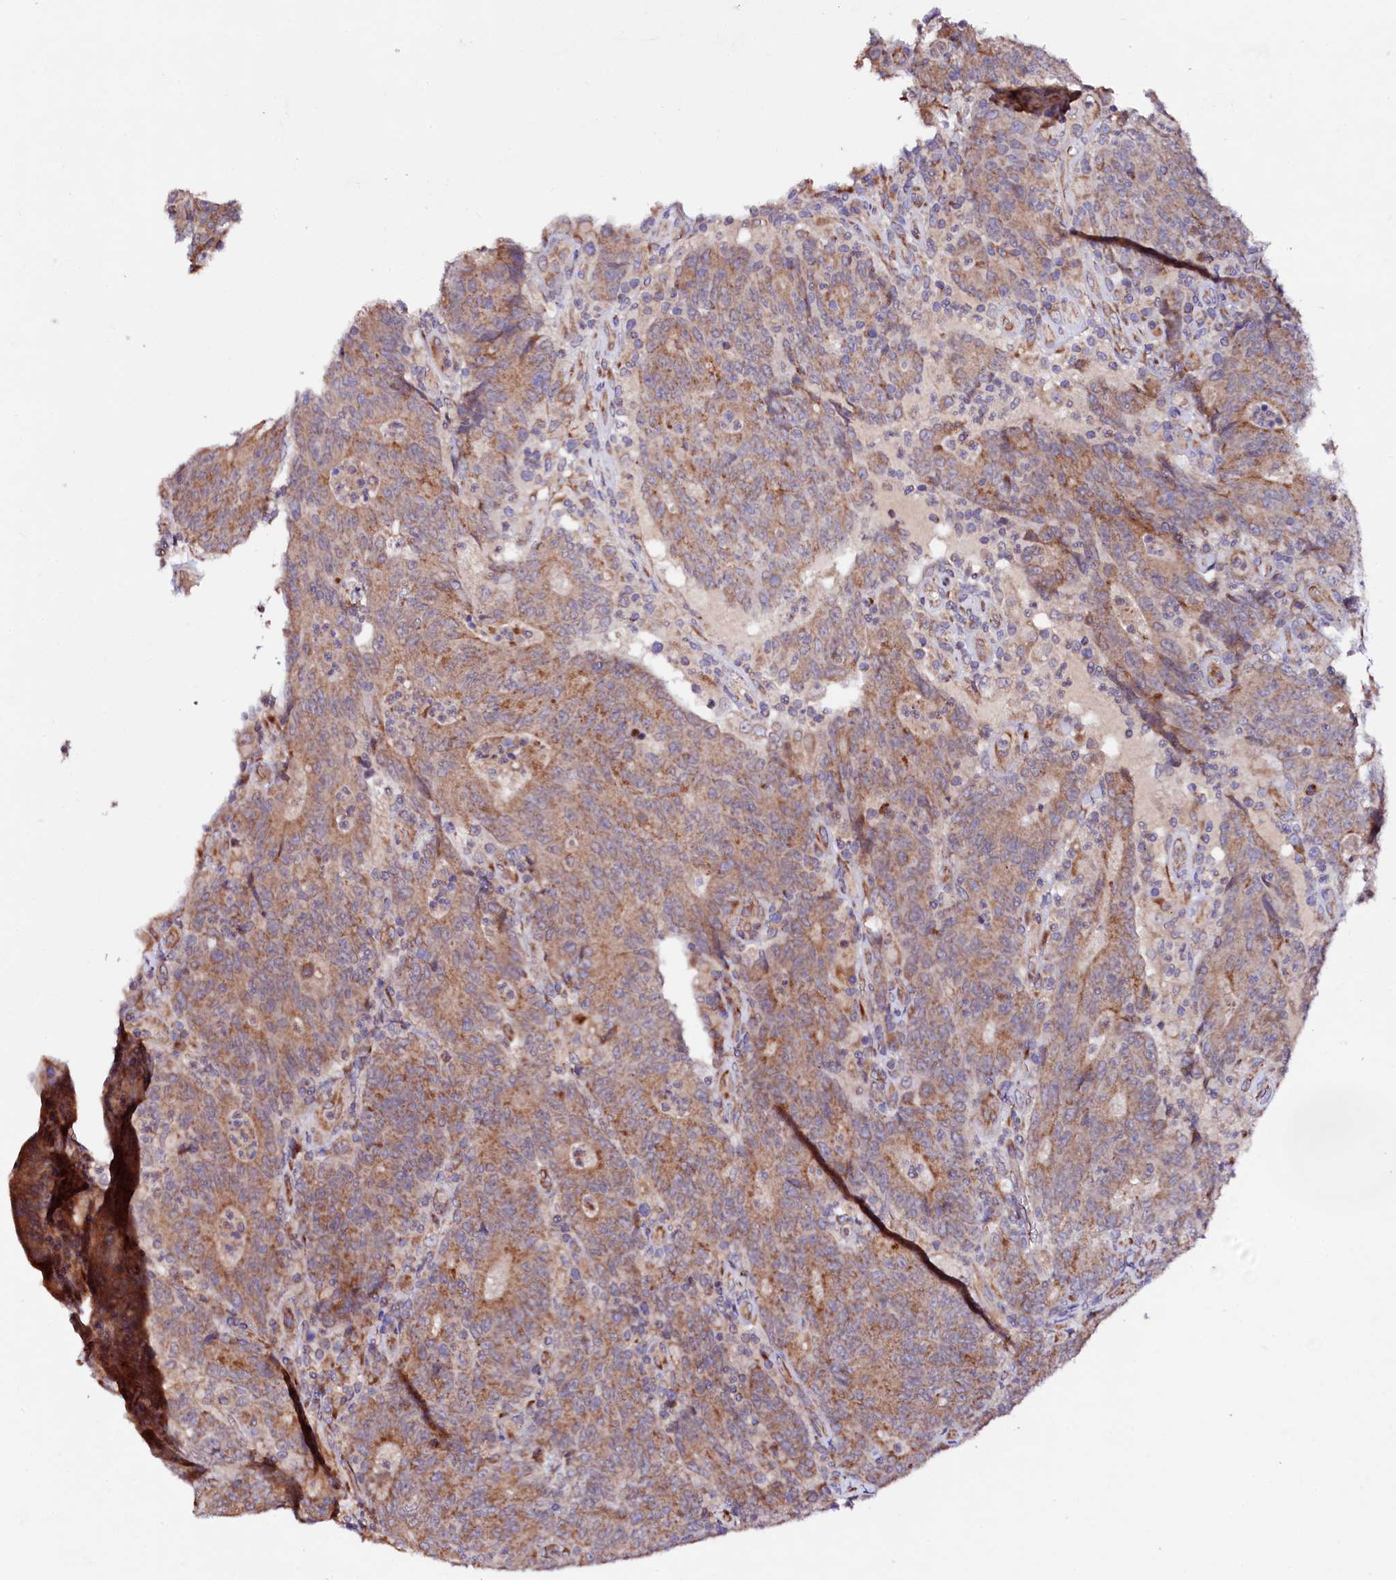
{"staining": {"intensity": "moderate", "quantity": ">75%", "location": "cytoplasmic/membranous"}, "tissue": "colorectal cancer", "cell_type": "Tumor cells", "image_type": "cancer", "snomed": [{"axis": "morphology", "description": "Adenocarcinoma, NOS"}, {"axis": "topography", "description": "Colon"}], "caption": "This histopathology image shows immunohistochemistry (IHC) staining of colorectal cancer (adenocarcinoma), with medium moderate cytoplasmic/membranous staining in about >75% of tumor cells.", "gene": "UBE3C", "patient": {"sex": "female", "age": 75}}